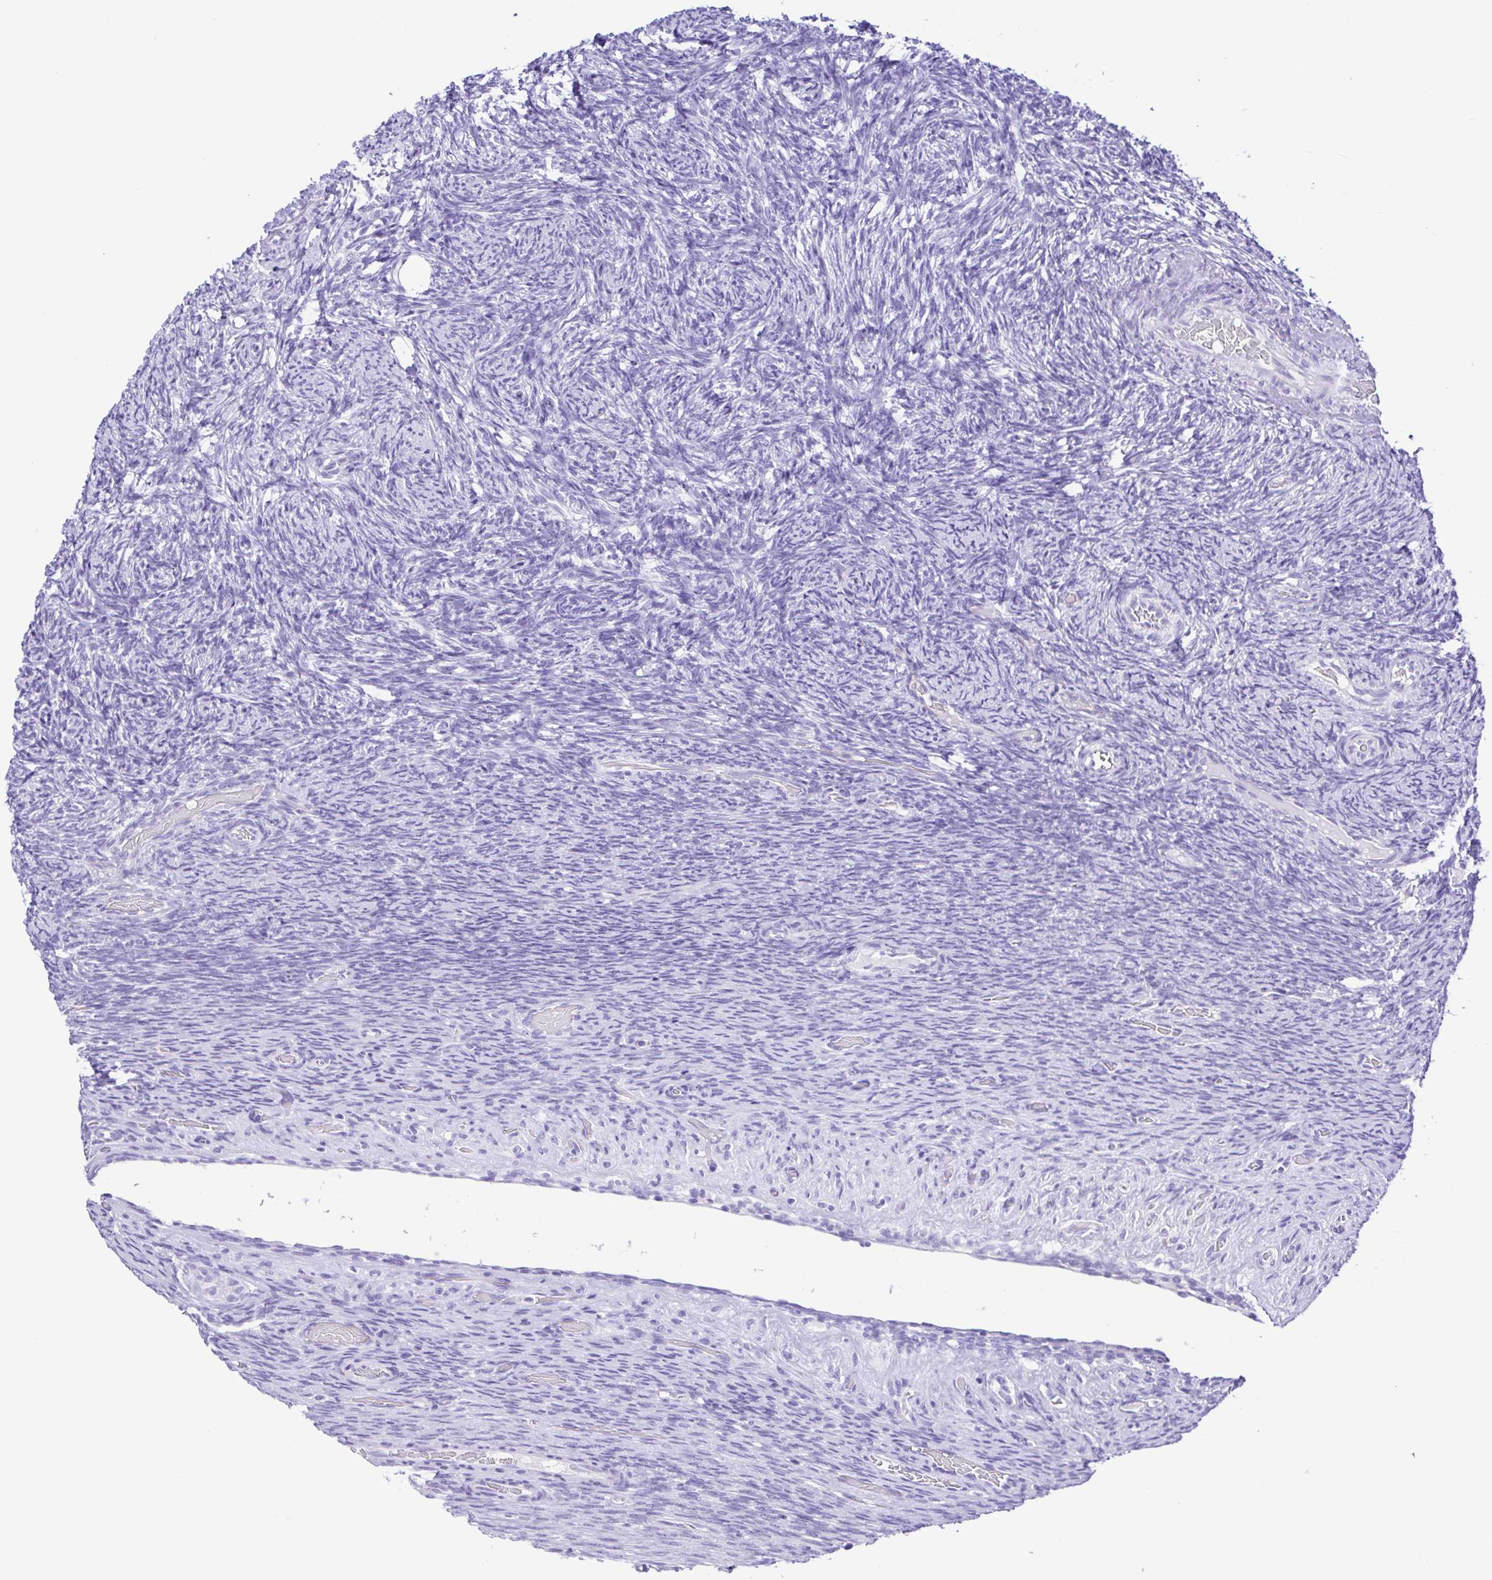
{"staining": {"intensity": "negative", "quantity": "none", "location": "none"}, "tissue": "ovary", "cell_type": "Ovarian stroma cells", "image_type": "normal", "snomed": [{"axis": "morphology", "description": "Normal tissue, NOS"}, {"axis": "topography", "description": "Ovary"}], "caption": "IHC of normal human ovary demonstrates no staining in ovarian stroma cells.", "gene": "GPR17", "patient": {"sex": "female", "age": 34}}